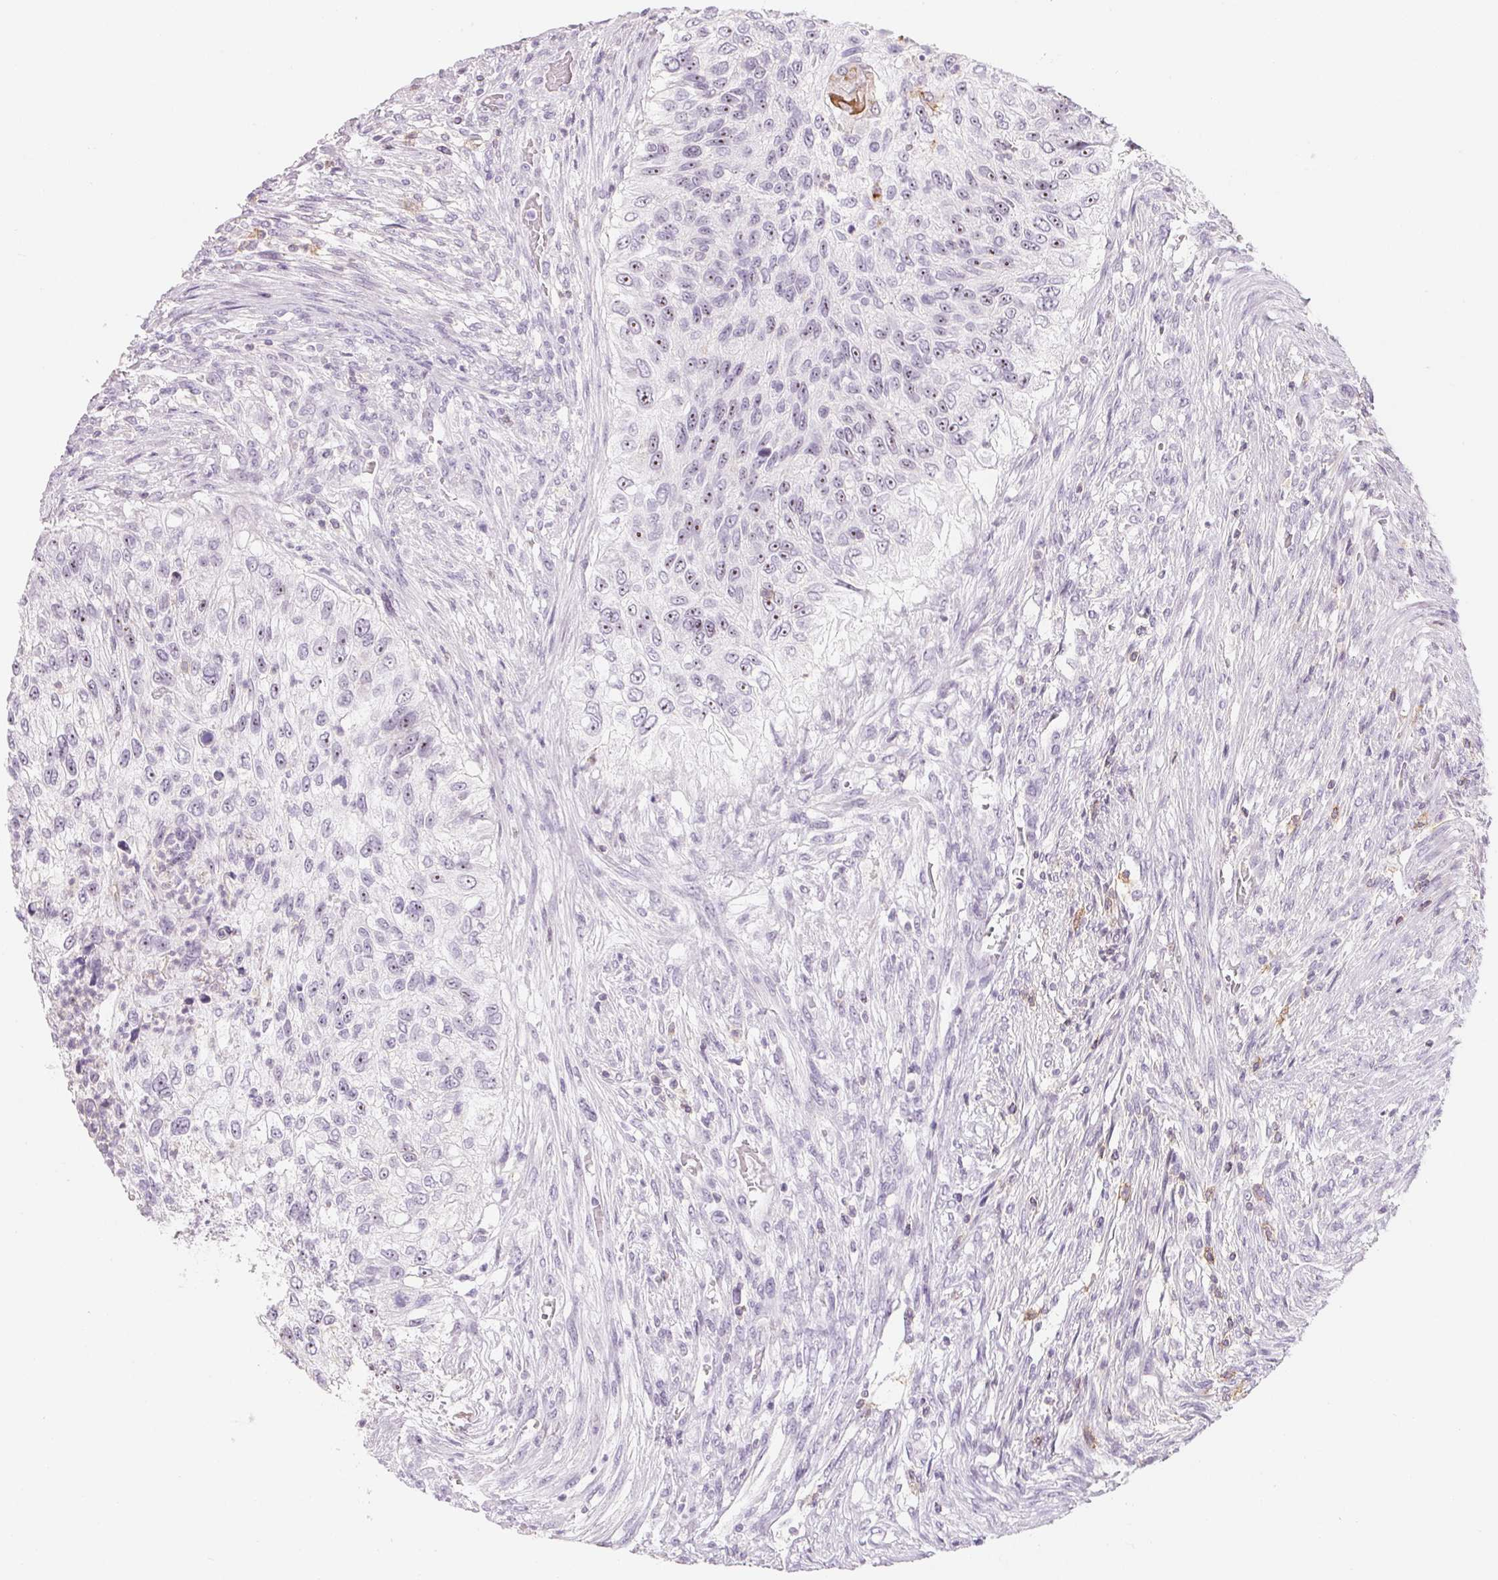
{"staining": {"intensity": "negative", "quantity": "none", "location": "none"}, "tissue": "urothelial cancer", "cell_type": "Tumor cells", "image_type": "cancer", "snomed": [{"axis": "morphology", "description": "Urothelial carcinoma, High grade"}, {"axis": "topography", "description": "Urinary bladder"}], "caption": "There is no significant staining in tumor cells of urothelial cancer.", "gene": "CD69", "patient": {"sex": "female", "age": 60}}